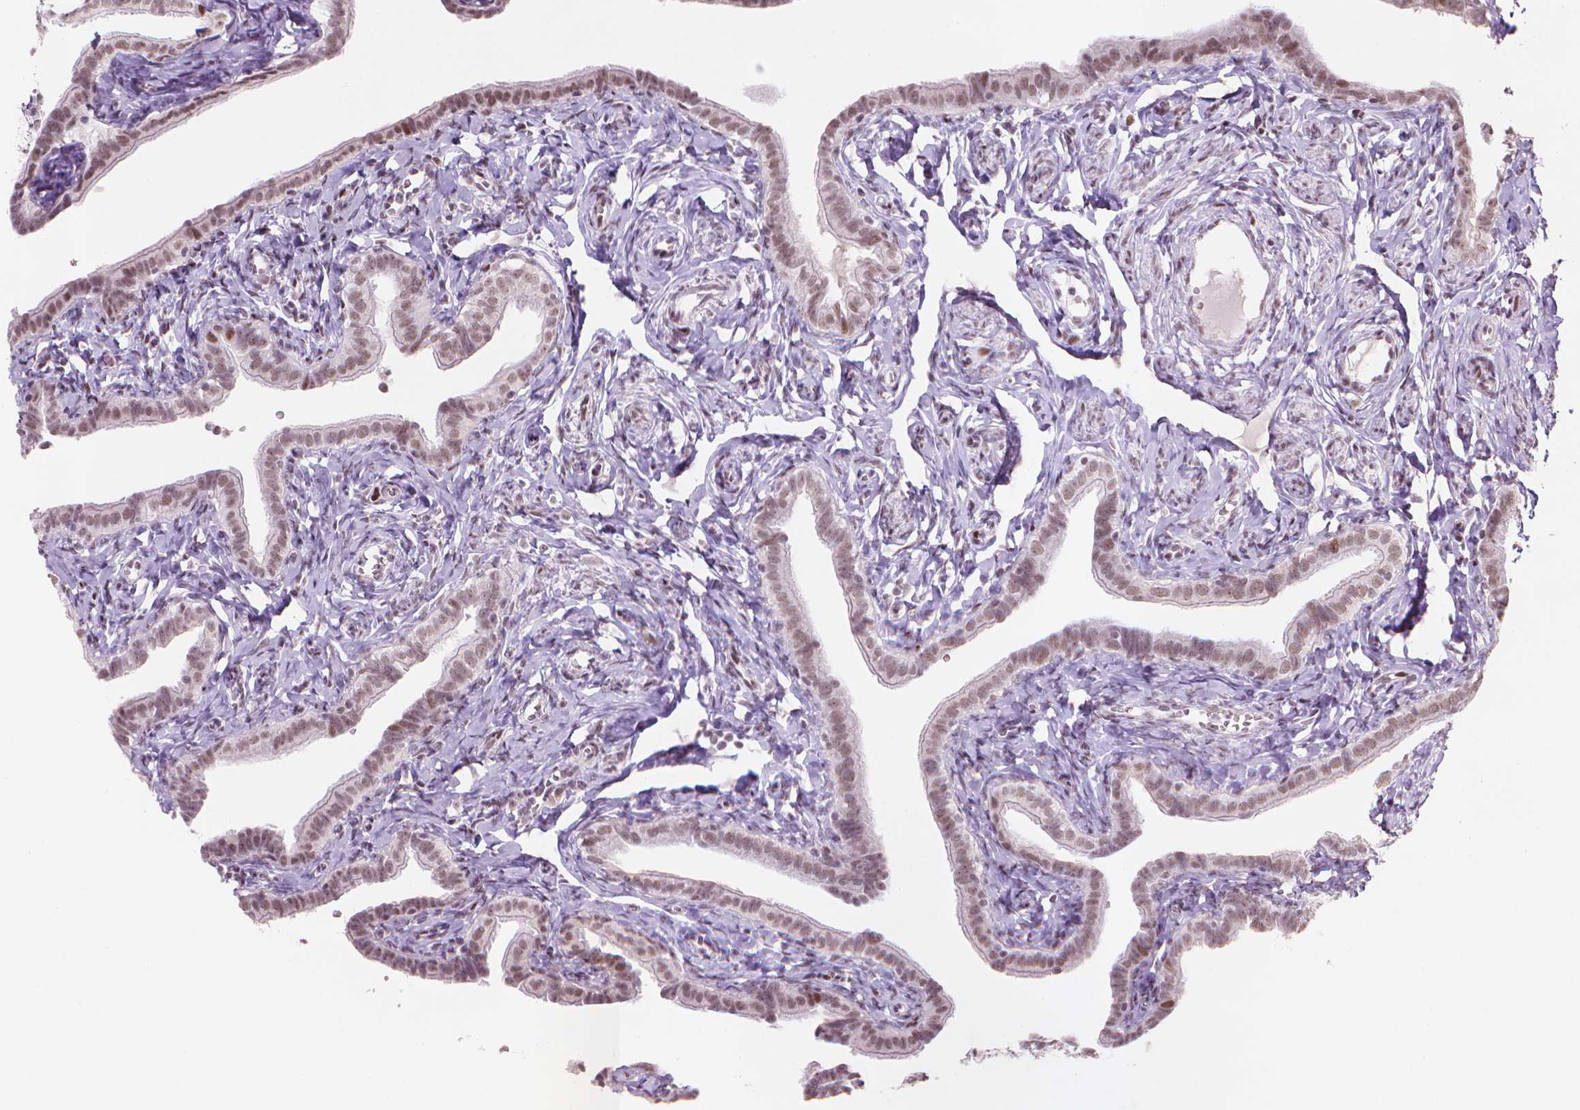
{"staining": {"intensity": "moderate", "quantity": ">75%", "location": "nuclear"}, "tissue": "fallopian tube", "cell_type": "Glandular cells", "image_type": "normal", "snomed": [{"axis": "morphology", "description": "Normal tissue, NOS"}, {"axis": "topography", "description": "Fallopian tube"}], "caption": "Fallopian tube stained for a protein (brown) shows moderate nuclear positive positivity in approximately >75% of glandular cells.", "gene": "HES7", "patient": {"sex": "female", "age": 41}}